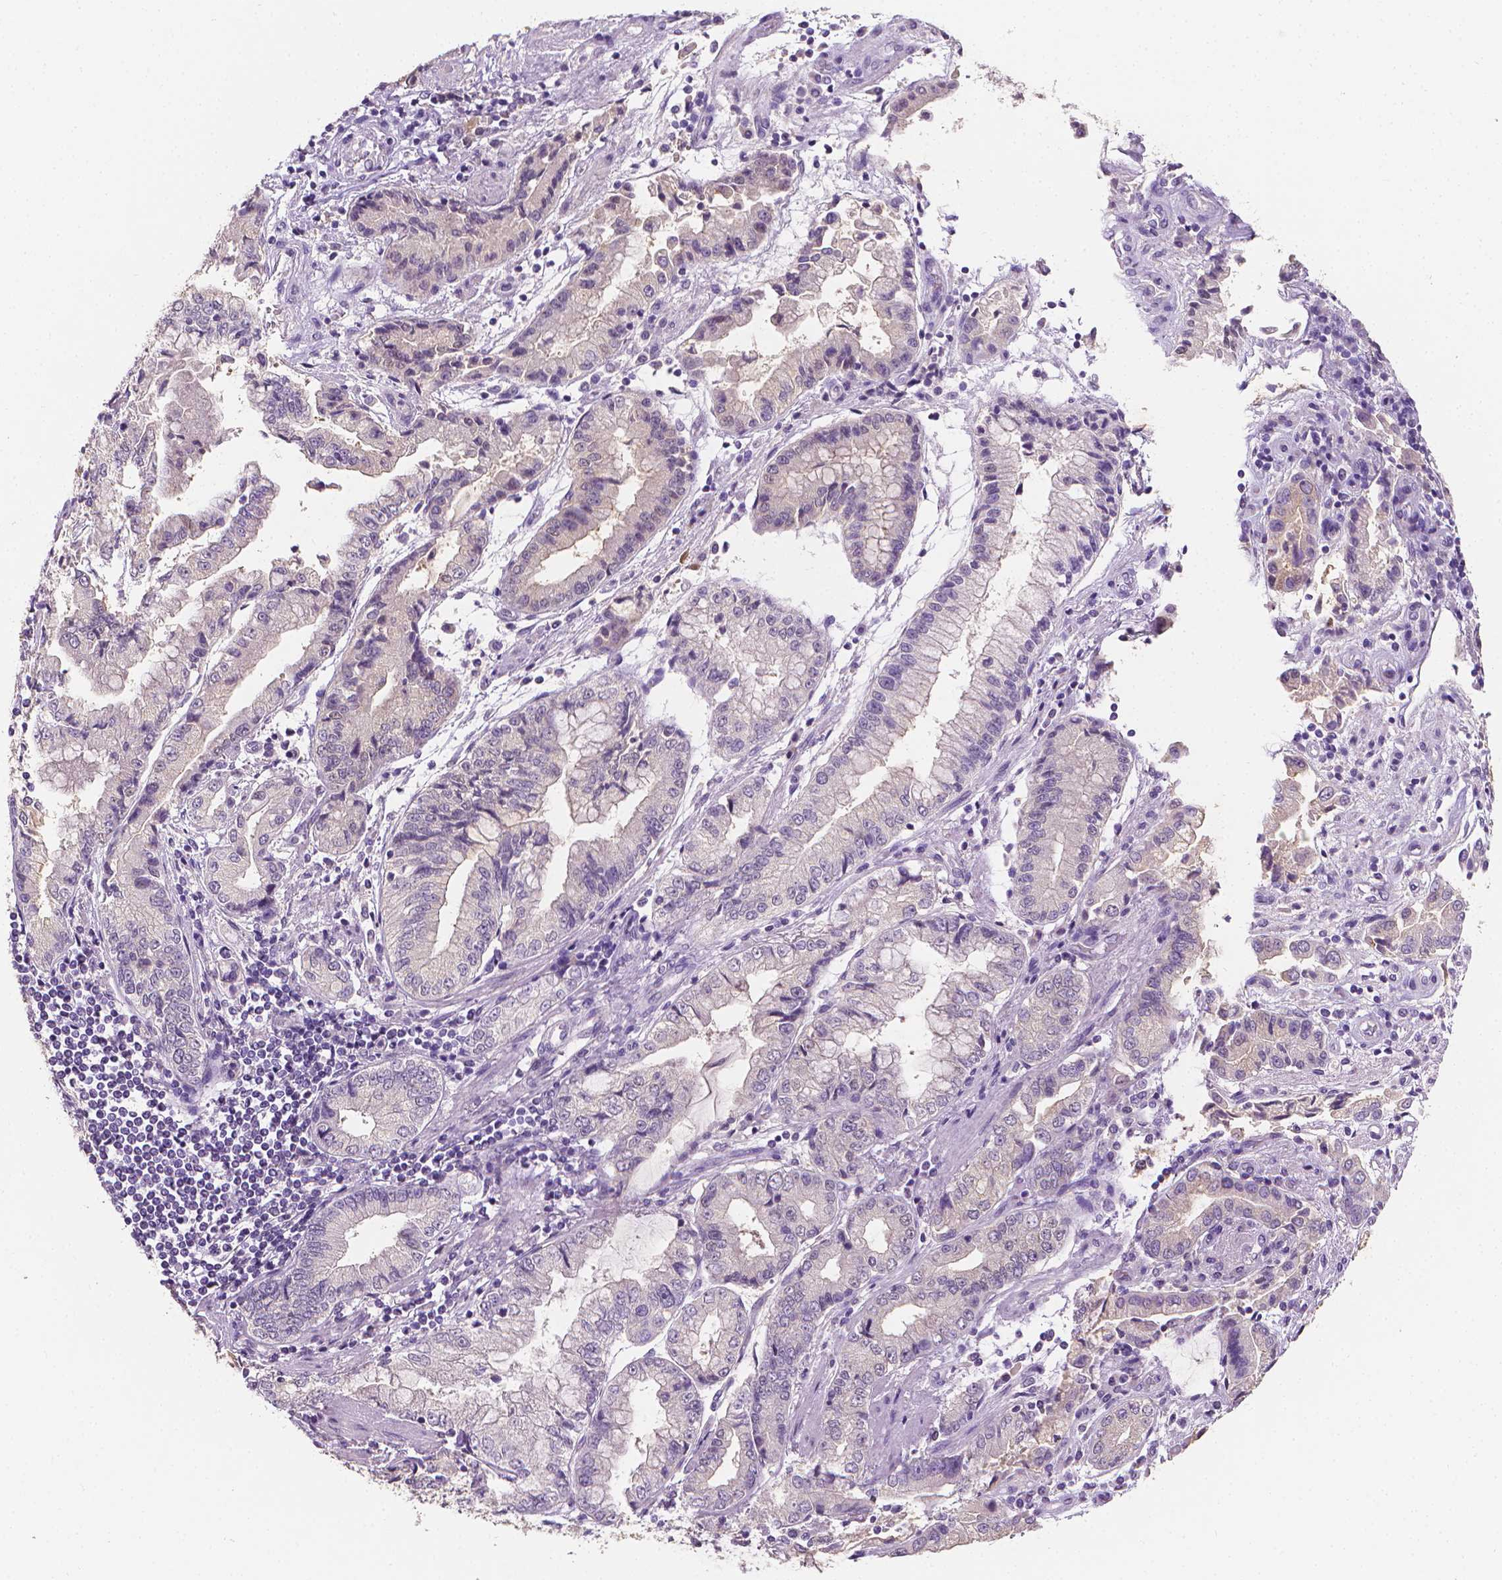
{"staining": {"intensity": "negative", "quantity": "none", "location": "none"}, "tissue": "stomach cancer", "cell_type": "Tumor cells", "image_type": "cancer", "snomed": [{"axis": "morphology", "description": "Adenocarcinoma, NOS"}, {"axis": "topography", "description": "Stomach, upper"}], "caption": "Stomach adenocarcinoma stained for a protein using IHC demonstrates no expression tumor cells.", "gene": "FASN", "patient": {"sex": "female", "age": 74}}